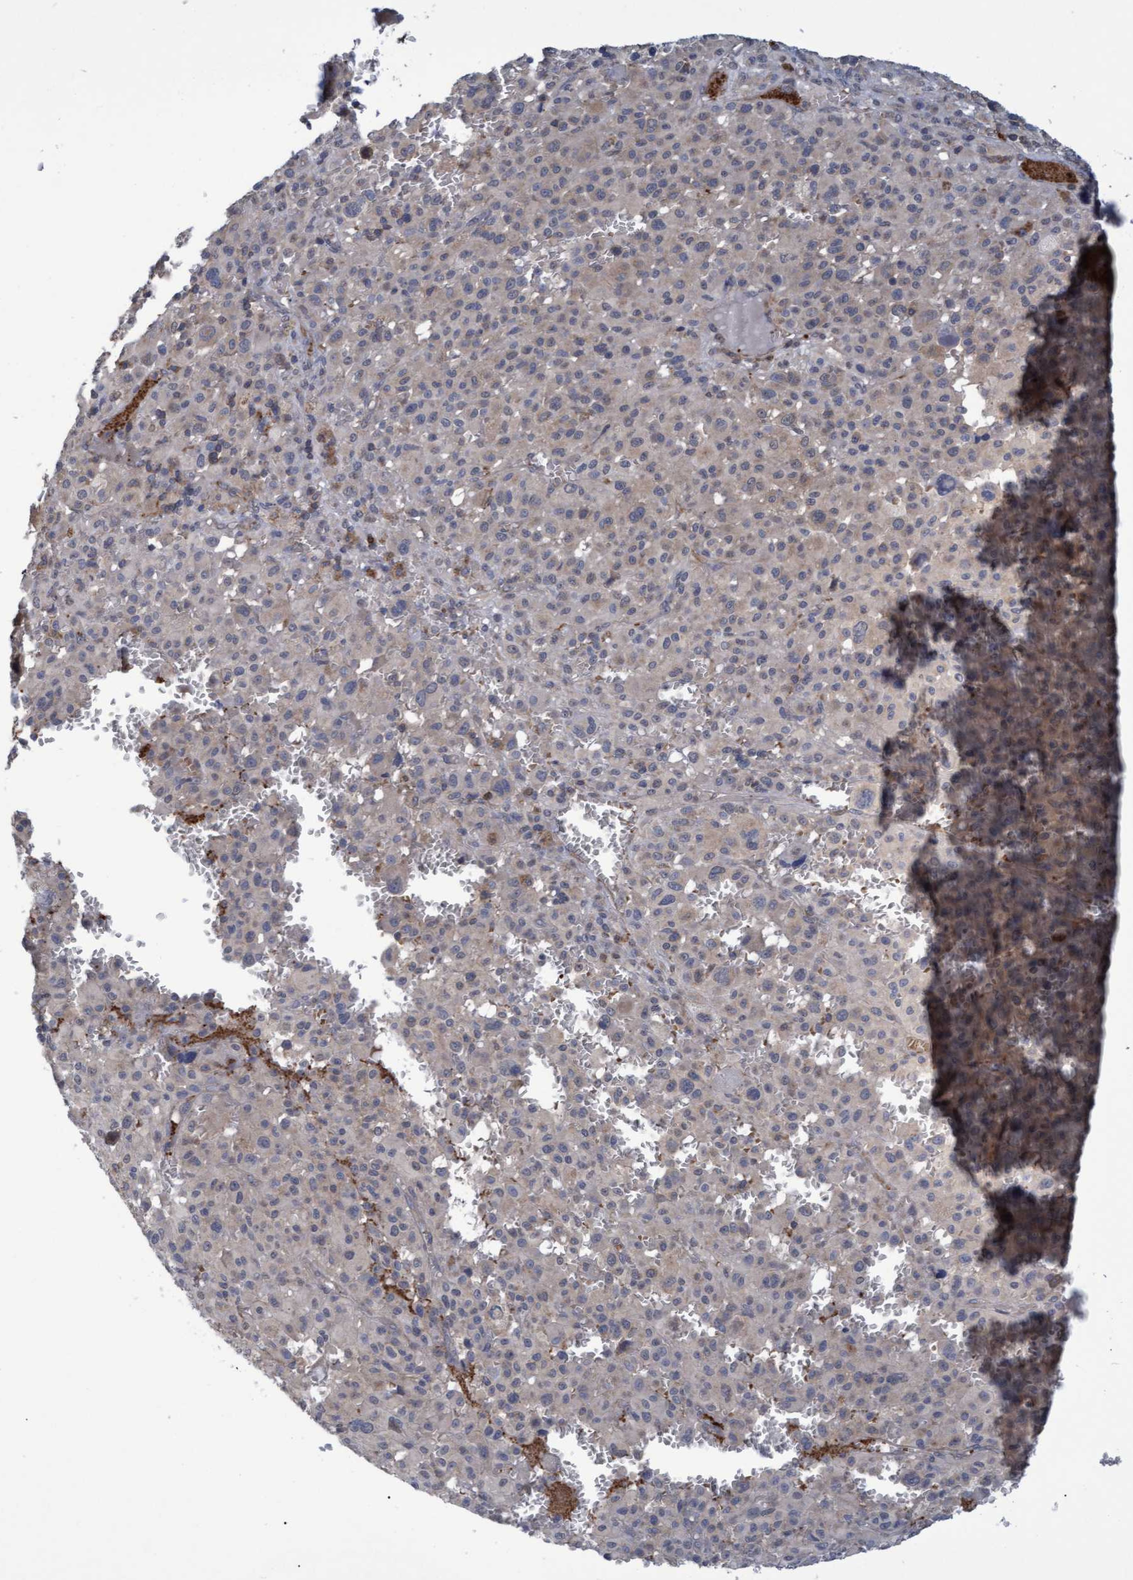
{"staining": {"intensity": "negative", "quantity": "none", "location": "none"}, "tissue": "melanoma", "cell_type": "Tumor cells", "image_type": "cancer", "snomed": [{"axis": "morphology", "description": "Malignant melanoma, Metastatic site"}, {"axis": "topography", "description": "Skin"}], "caption": "High power microscopy image of an immunohistochemistry (IHC) micrograph of melanoma, revealing no significant expression in tumor cells.", "gene": "NAA15", "patient": {"sex": "female", "age": 74}}